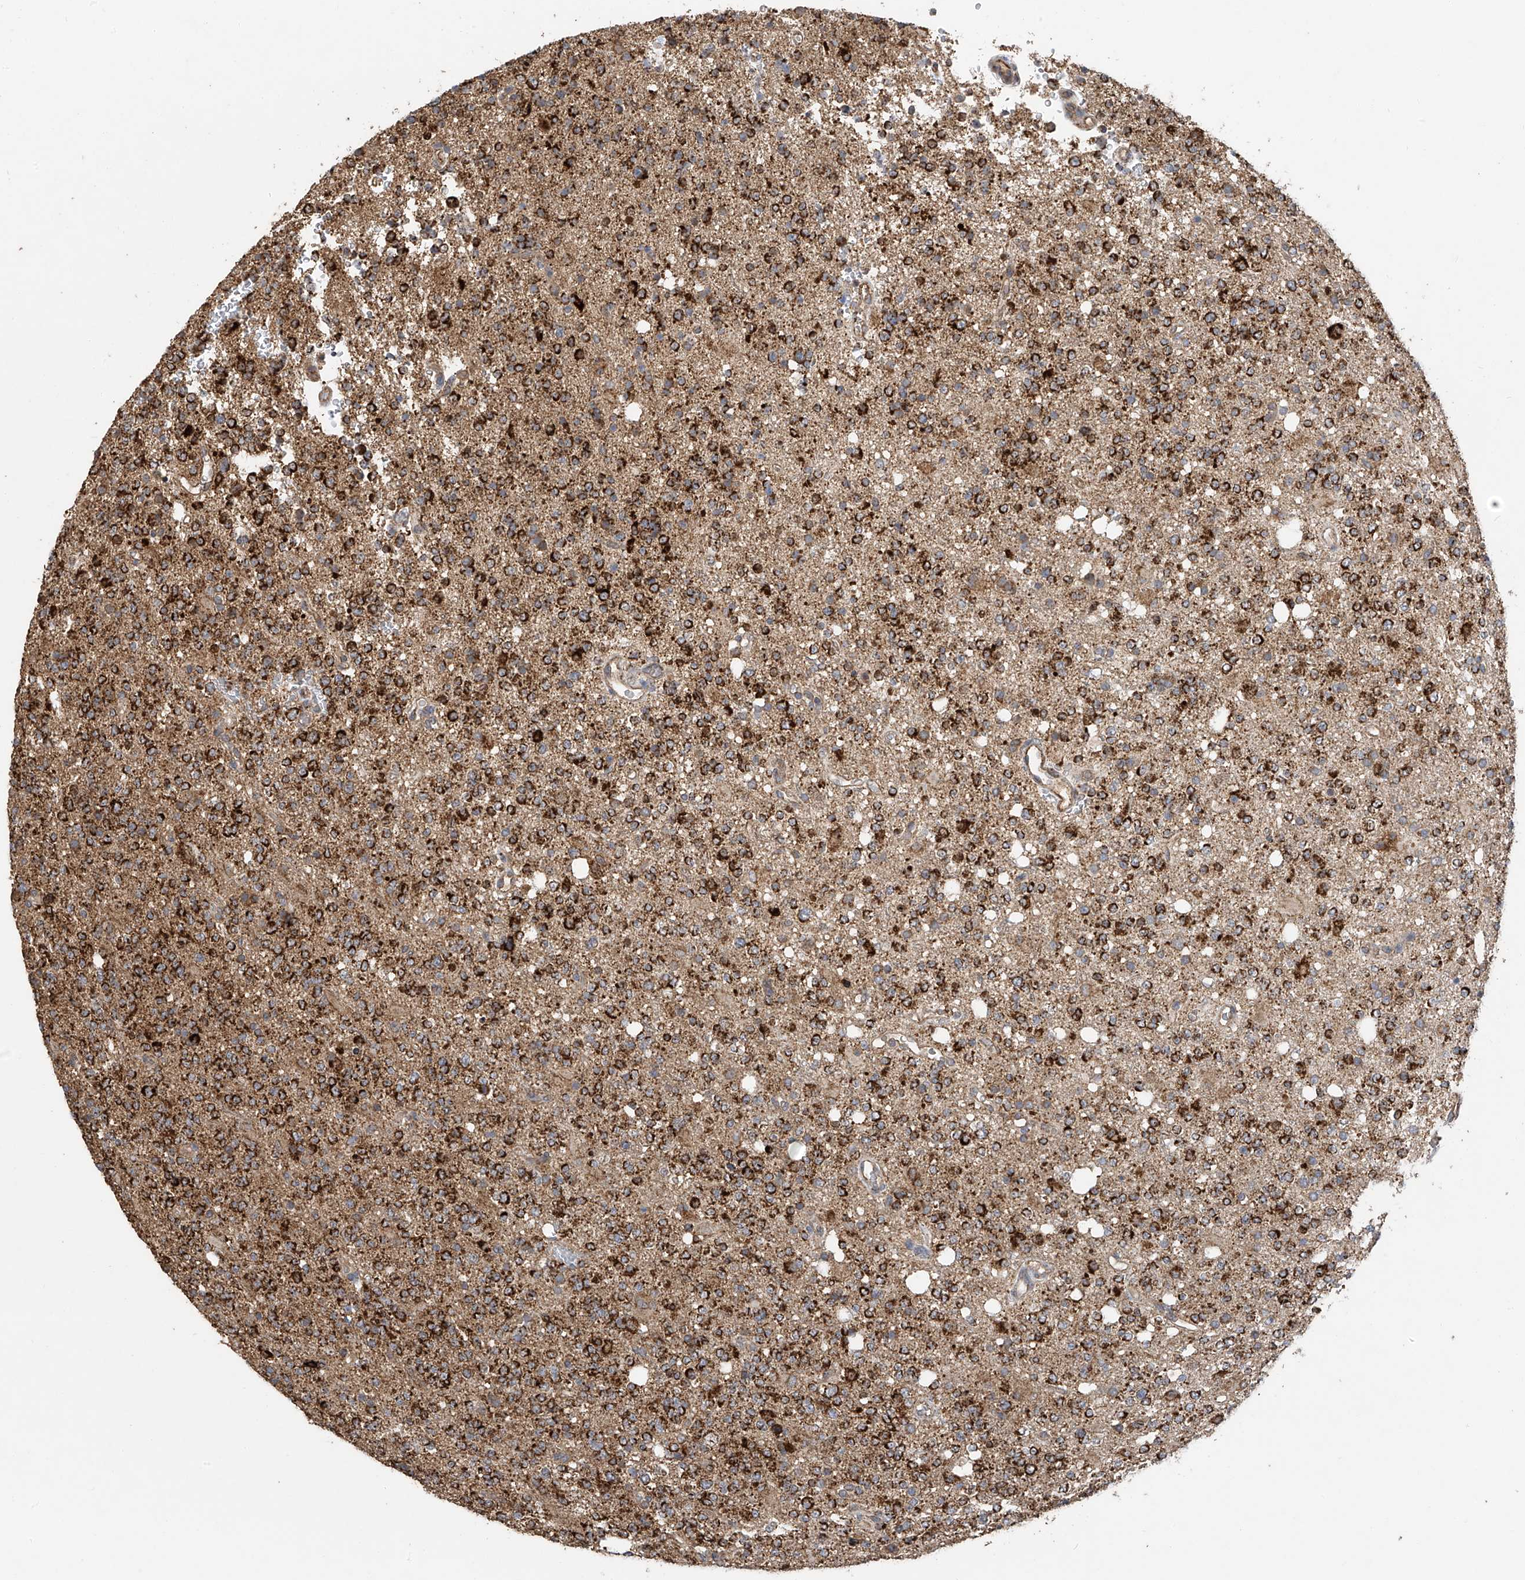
{"staining": {"intensity": "strong", "quantity": ">75%", "location": "cytoplasmic/membranous"}, "tissue": "glioma", "cell_type": "Tumor cells", "image_type": "cancer", "snomed": [{"axis": "morphology", "description": "Glioma, malignant, High grade"}, {"axis": "topography", "description": "Brain"}], "caption": "Strong cytoplasmic/membranous positivity is present in about >75% of tumor cells in glioma.", "gene": "UQCC1", "patient": {"sex": "female", "age": 62}}